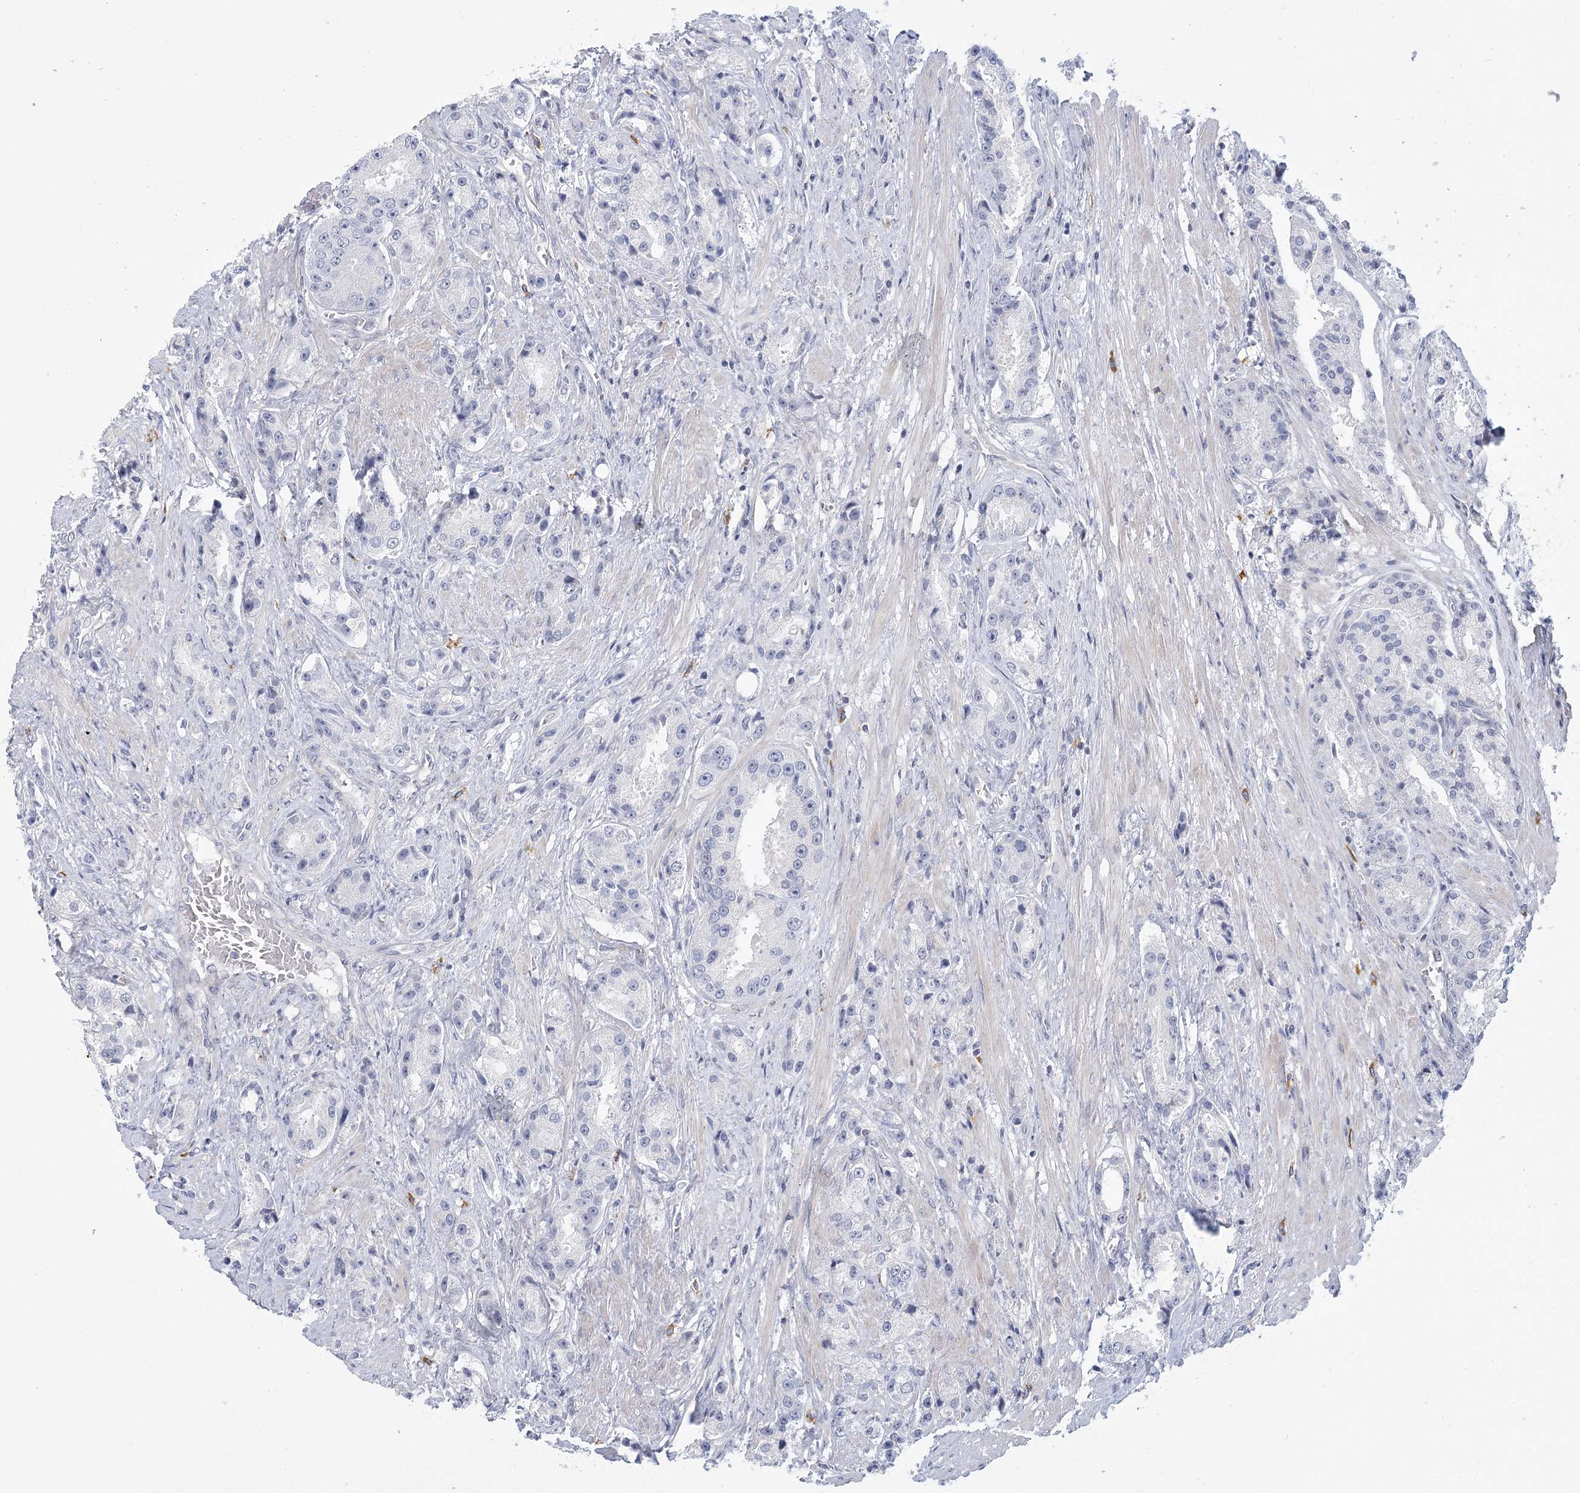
{"staining": {"intensity": "negative", "quantity": "none", "location": "none"}, "tissue": "prostate cancer", "cell_type": "Tumor cells", "image_type": "cancer", "snomed": [{"axis": "morphology", "description": "Adenocarcinoma, High grade"}, {"axis": "topography", "description": "Prostate"}], "caption": "Immunohistochemical staining of human prostate cancer (high-grade adenocarcinoma) reveals no significant expression in tumor cells.", "gene": "FAM76B", "patient": {"sex": "male", "age": 60}}